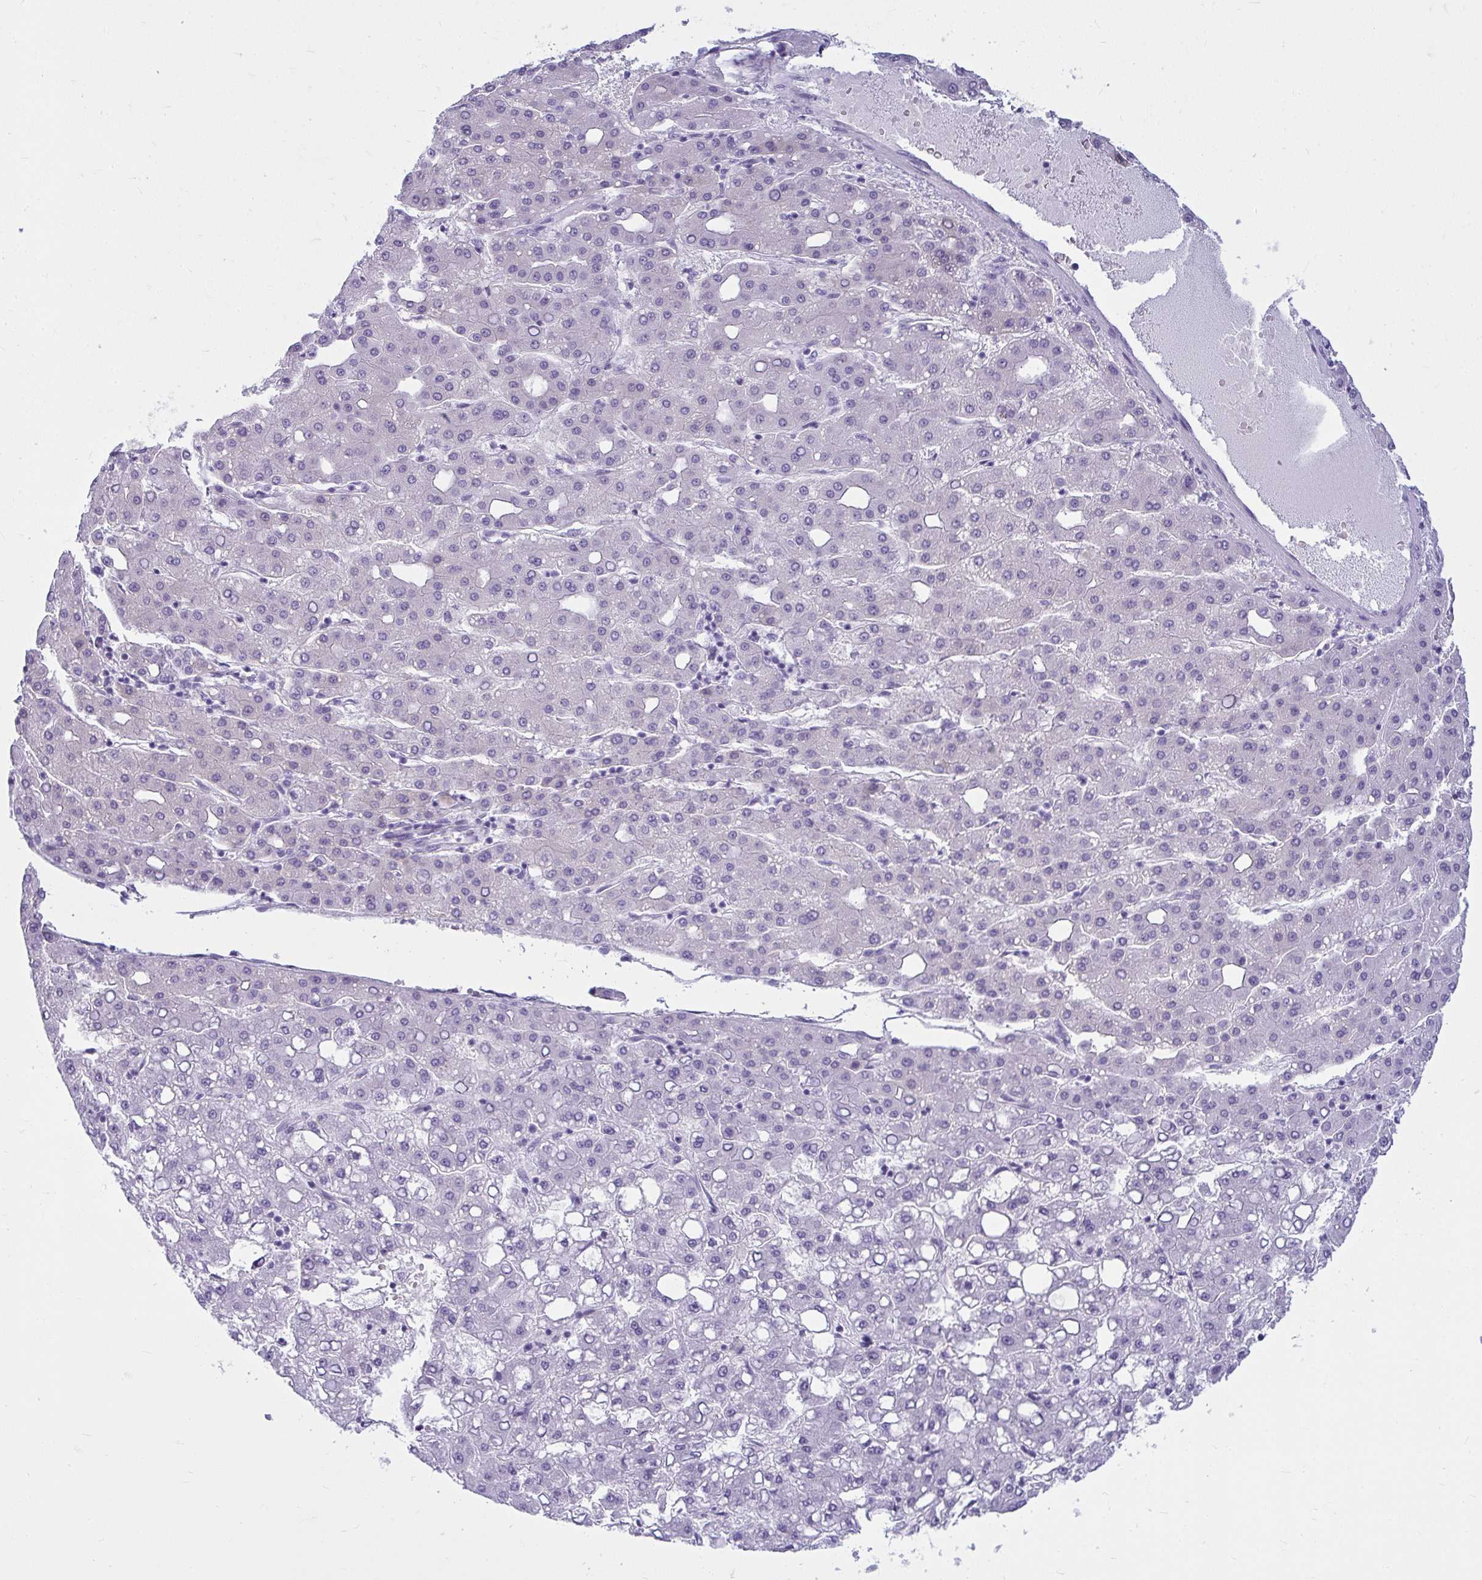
{"staining": {"intensity": "negative", "quantity": "none", "location": "none"}, "tissue": "liver cancer", "cell_type": "Tumor cells", "image_type": "cancer", "snomed": [{"axis": "morphology", "description": "Carcinoma, Hepatocellular, NOS"}, {"axis": "topography", "description": "Liver"}], "caption": "A micrograph of hepatocellular carcinoma (liver) stained for a protein displays no brown staining in tumor cells.", "gene": "CLGN", "patient": {"sex": "male", "age": 65}}